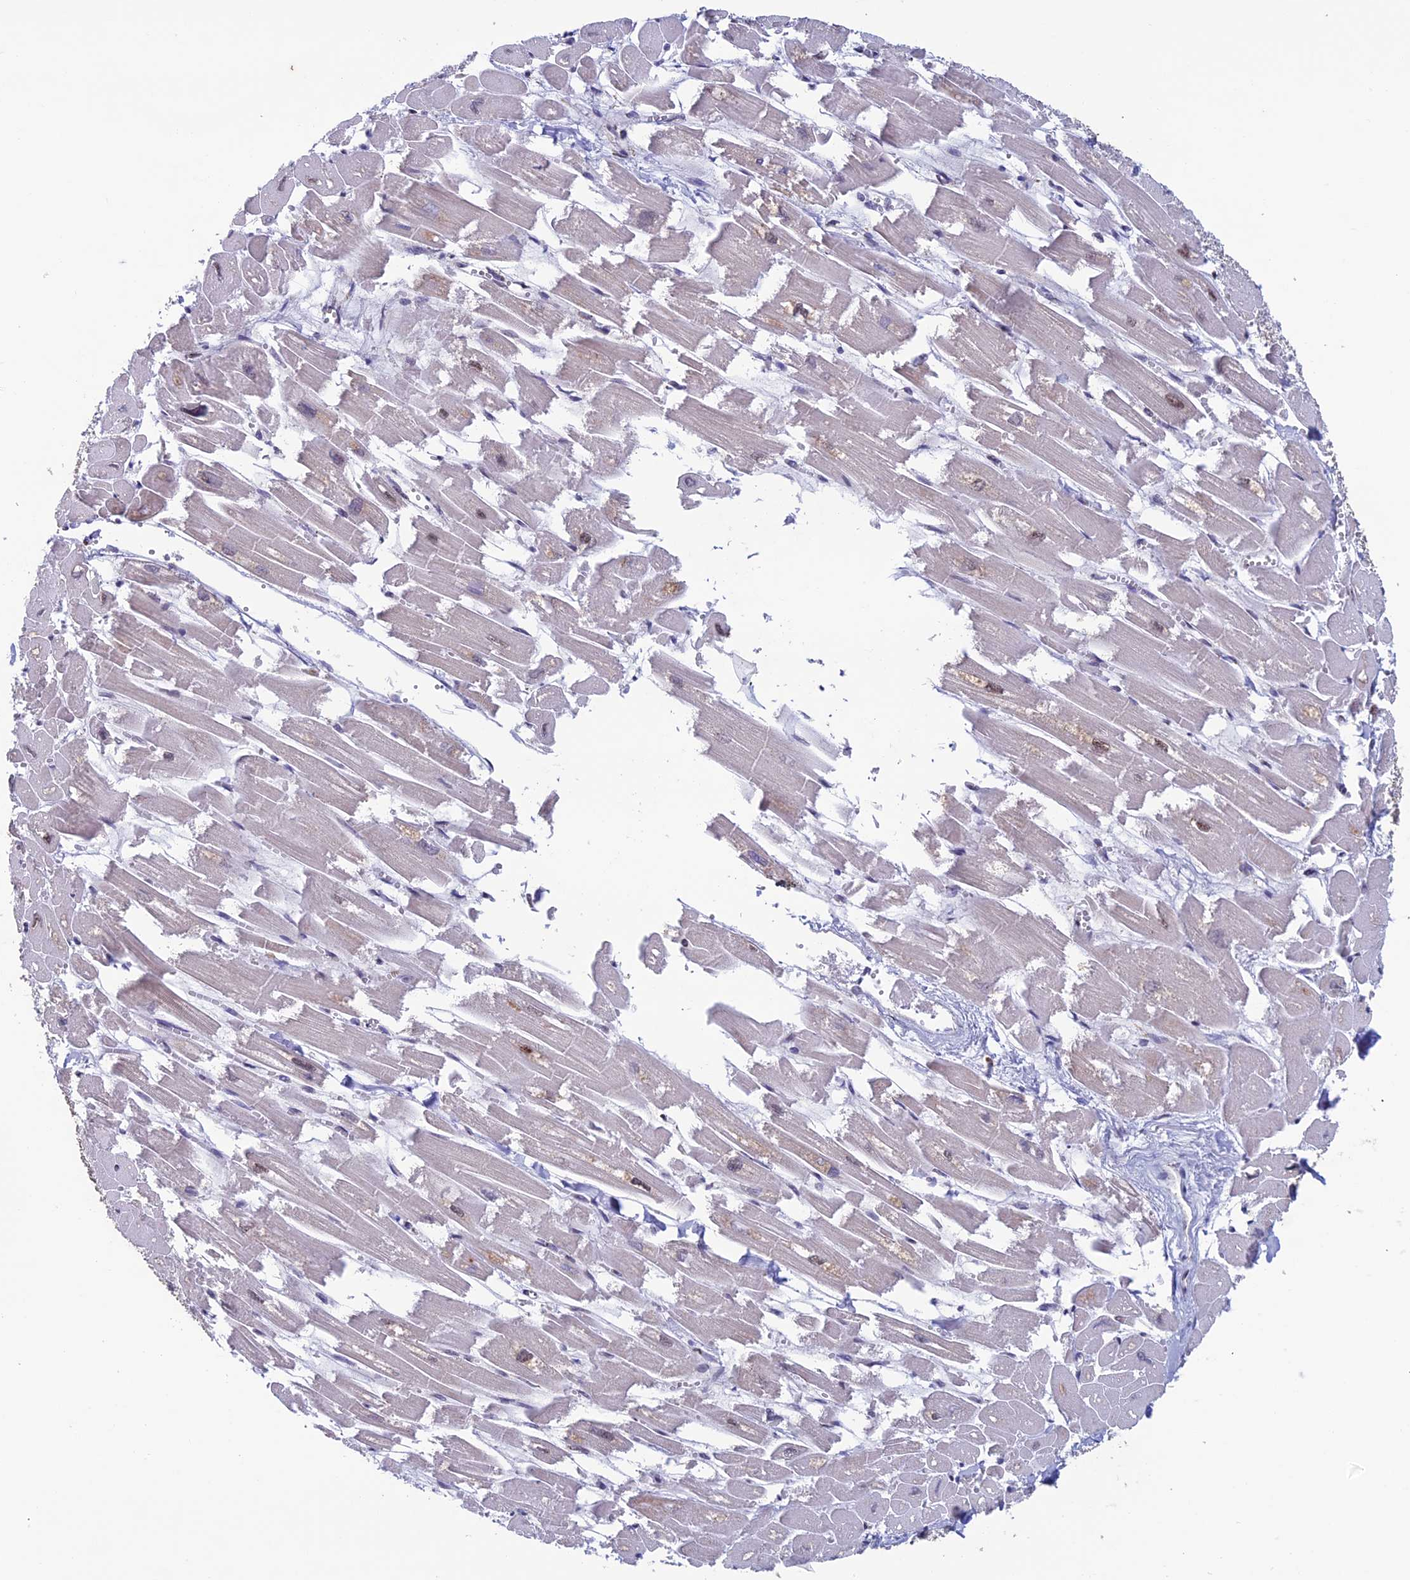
{"staining": {"intensity": "moderate", "quantity": "<25%", "location": "nuclear"}, "tissue": "heart muscle", "cell_type": "Cardiomyocytes", "image_type": "normal", "snomed": [{"axis": "morphology", "description": "Normal tissue, NOS"}, {"axis": "topography", "description": "Heart"}], "caption": "This is an image of immunohistochemistry (IHC) staining of benign heart muscle, which shows moderate staining in the nuclear of cardiomyocytes.", "gene": "ZNG1A", "patient": {"sex": "male", "age": 54}}